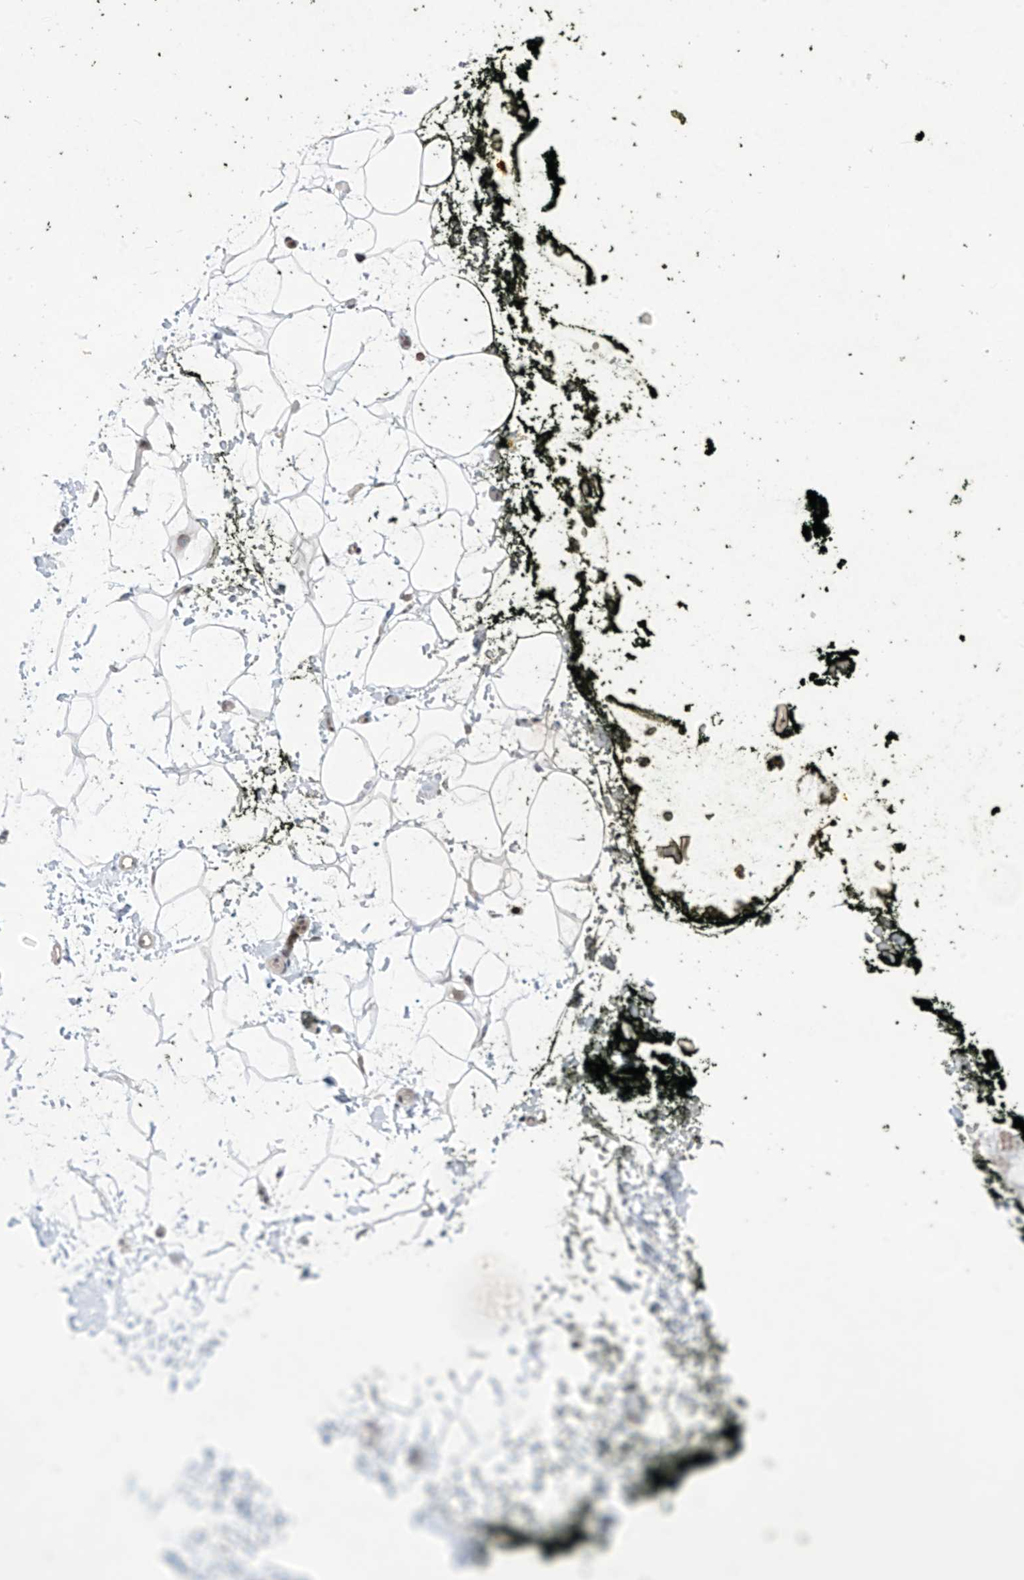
{"staining": {"intensity": "negative", "quantity": "none", "location": "none"}, "tissue": "adipose tissue", "cell_type": "Adipocytes", "image_type": "normal", "snomed": [{"axis": "morphology", "description": "Normal tissue, NOS"}, {"axis": "morphology", "description": "Adenocarcinoma, NOS"}, {"axis": "topography", "description": "Pancreas"}, {"axis": "topography", "description": "Peripheral nerve tissue"}], "caption": "DAB immunohistochemical staining of normal adipose tissue shows no significant staining in adipocytes. Brightfield microscopy of IHC stained with DAB (3,3'-diaminobenzidine) (brown) and hematoxylin (blue), captured at high magnification.", "gene": "MSL3", "patient": {"sex": "male", "age": 59}}